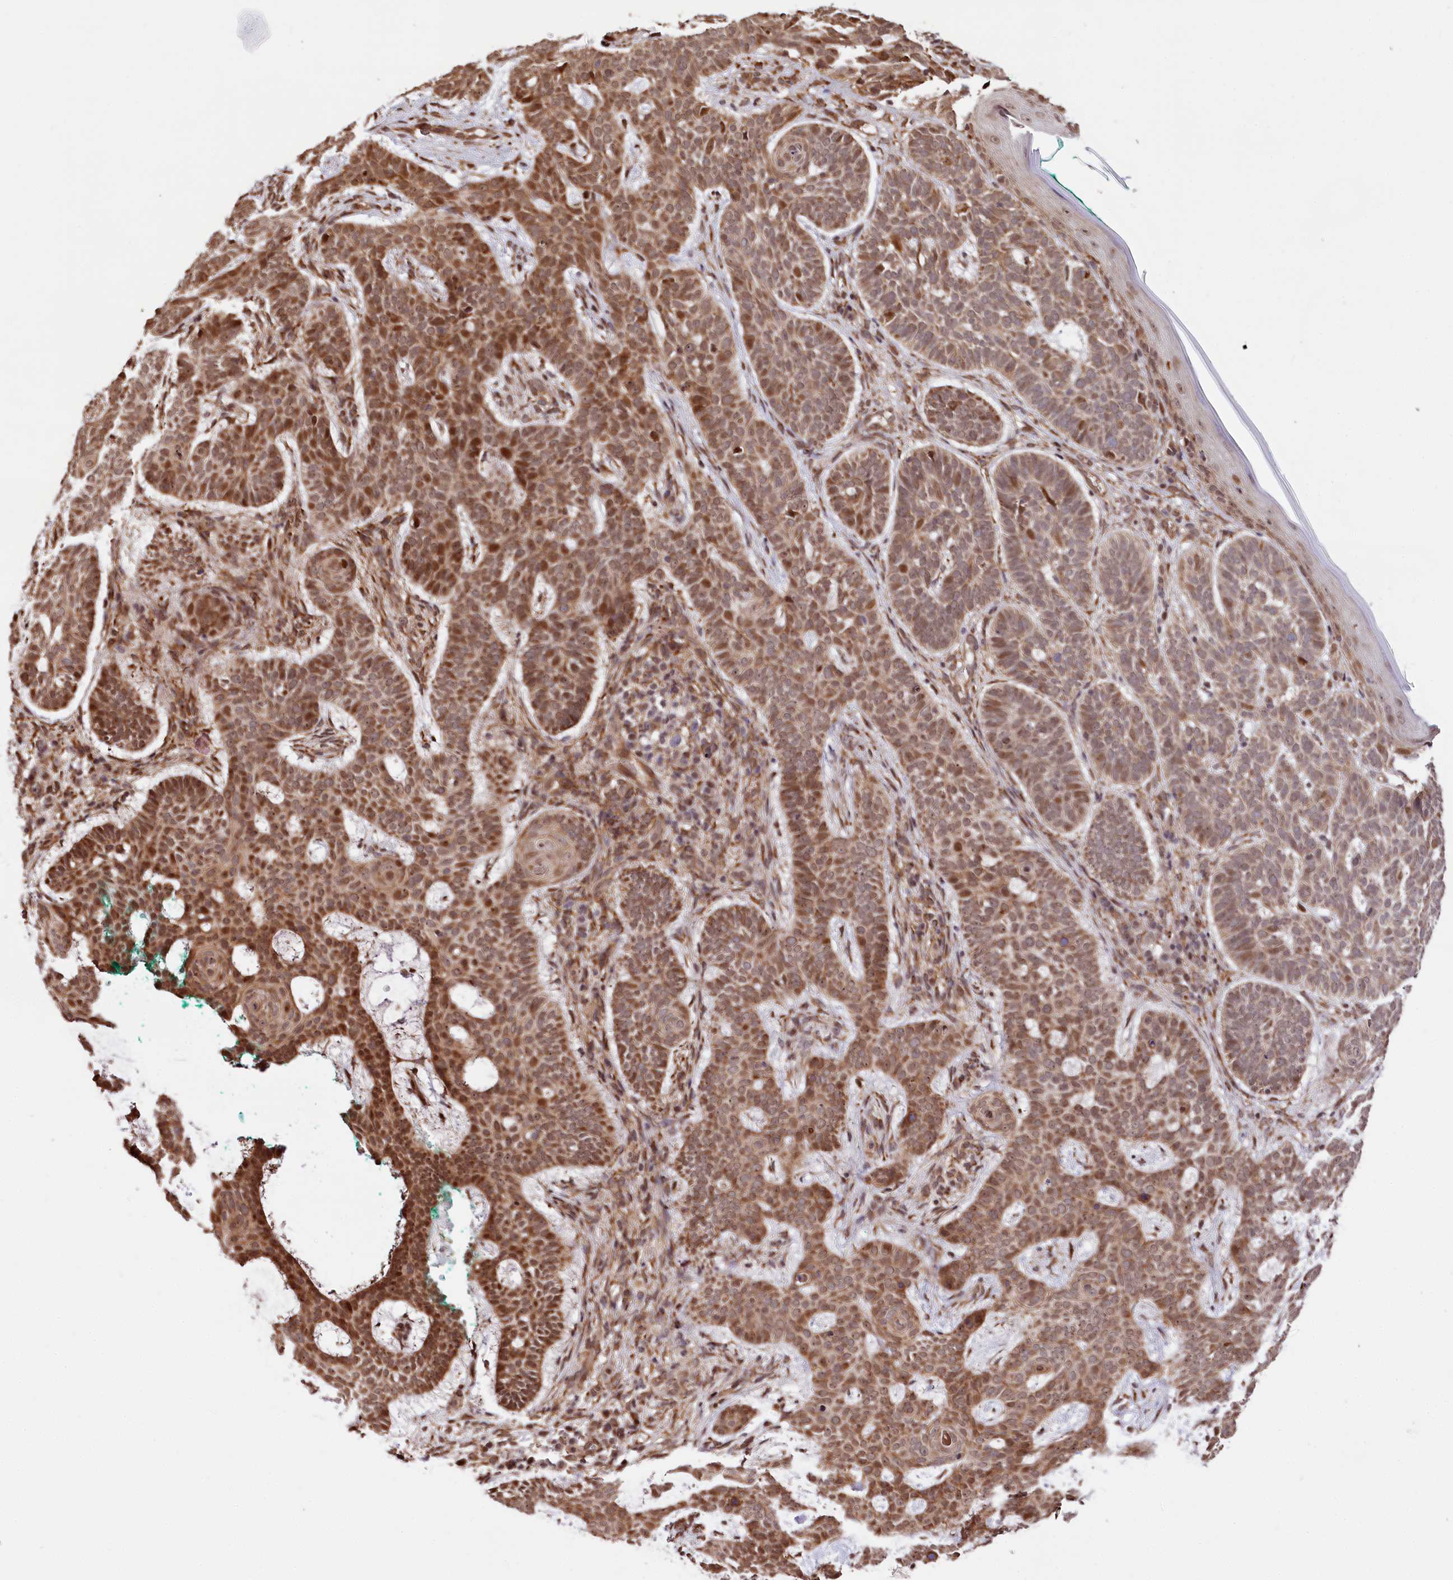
{"staining": {"intensity": "moderate", "quantity": ">75%", "location": "cytoplasmic/membranous,nuclear"}, "tissue": "skin cancer", "cell_type": "Tumor cells", "image_type": "cancer", "snomed": [{"axis": "morphology", "description": "Basal cell carcinoma"}, {"axis": "topography", "description": "Skin"}], "caption": "Protein staining of skin basal cell carcinoma tissue displays moderate cytoplasmic/membranous and nuclear expression in about >75% of tumor cells.", "gene": "CUTC", "patient": {"sex": "male", "age": 85}}